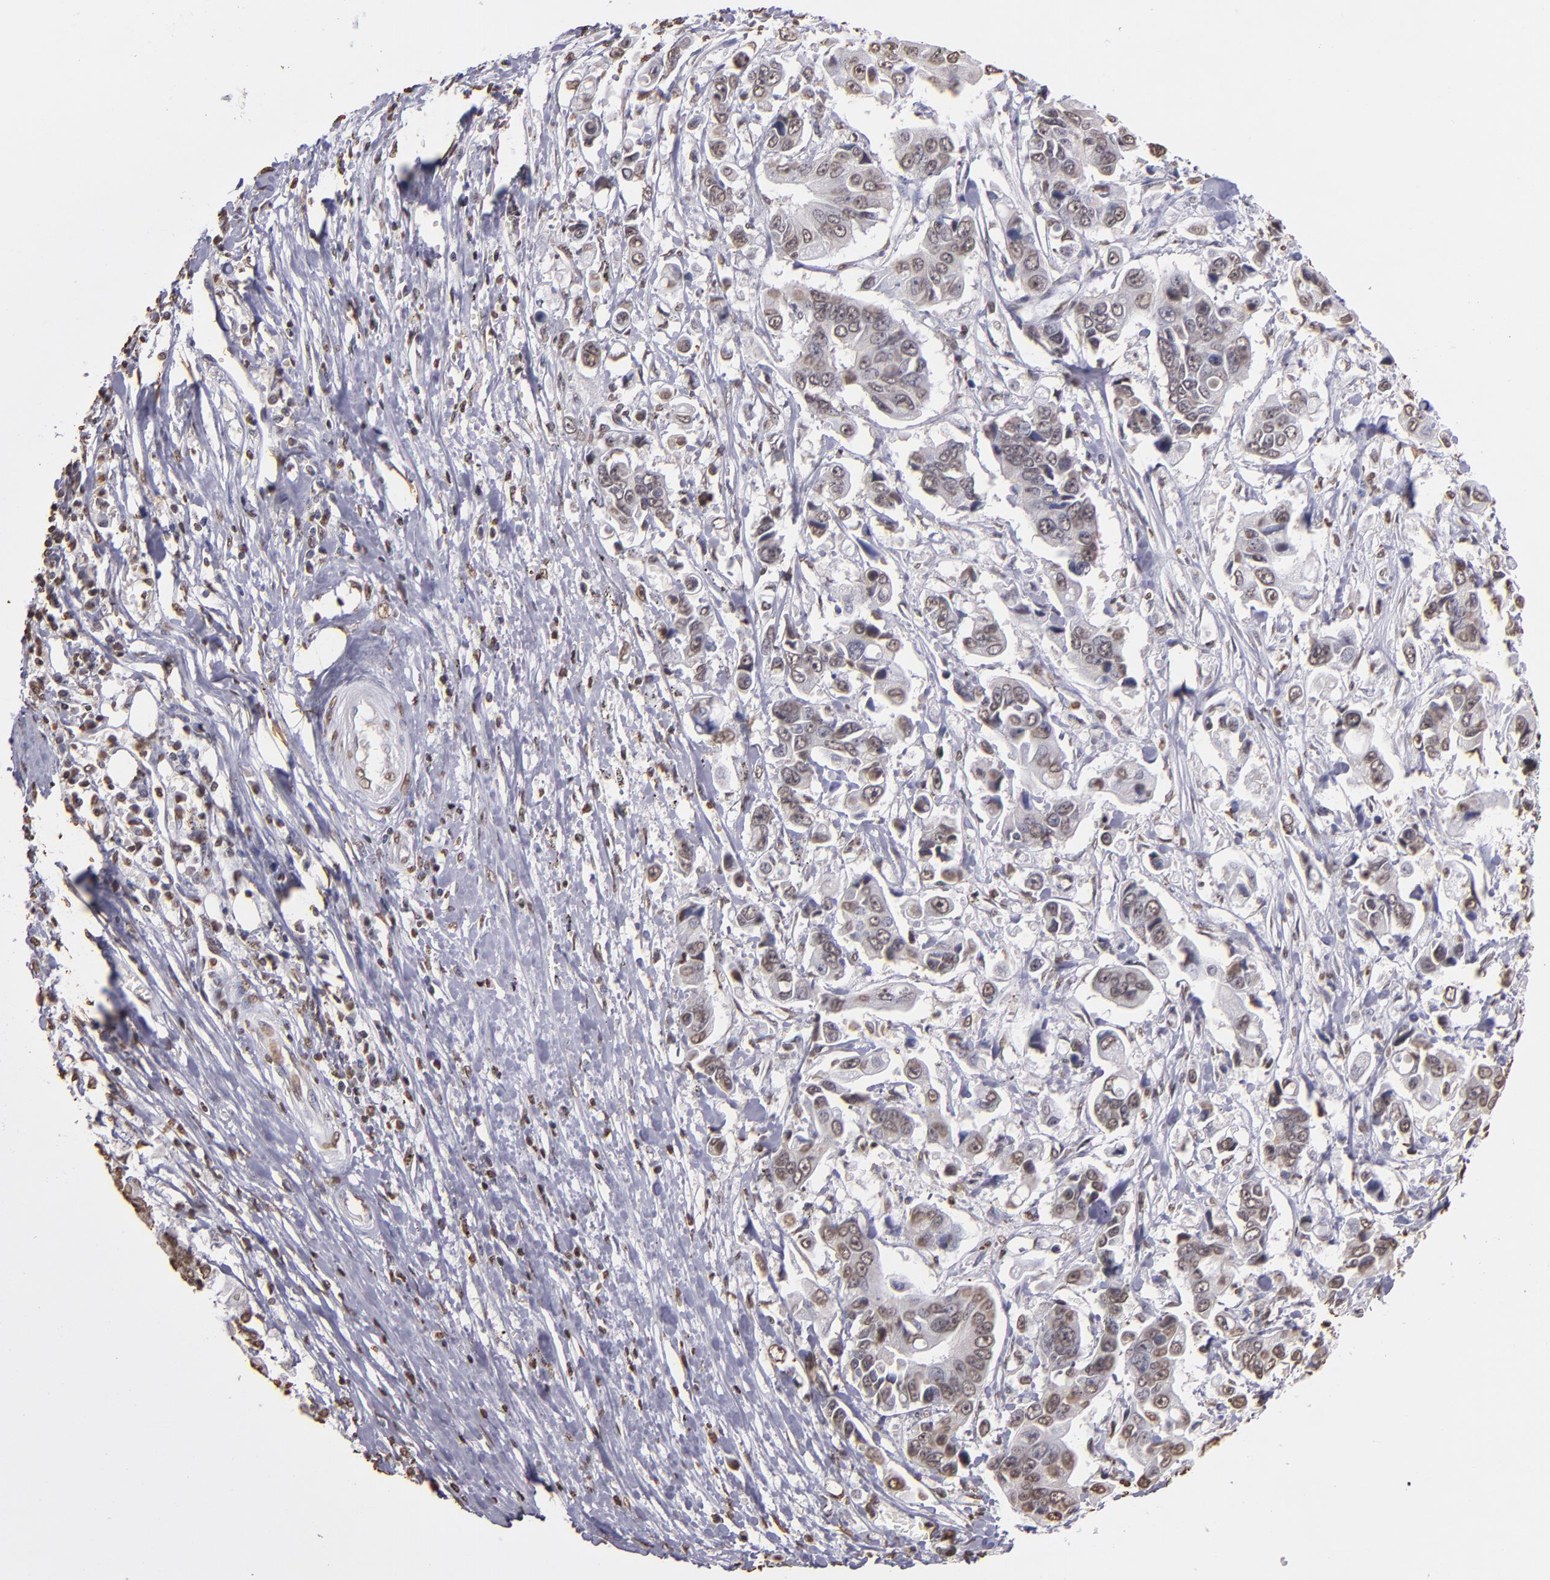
{"staining": {"intensity": "weak", "quantity": "<25%", "location": "nuclear"}, "tissue": "stomach cancer", "cell_type": "Tumor cells", "image_type": "cancer", "snomed": [{"axis": "morphology", "description": "Adenocarcinoma, NOS"}, {"axis": "topography", "description": "Stomach, upper"}], "caption": "The micrograph exhibits no significant positivity in tumor cells of stomach cancer (adenocarcinoma).", "gene": "LBX1", "patient": {"sex": "male", "age": 80}}